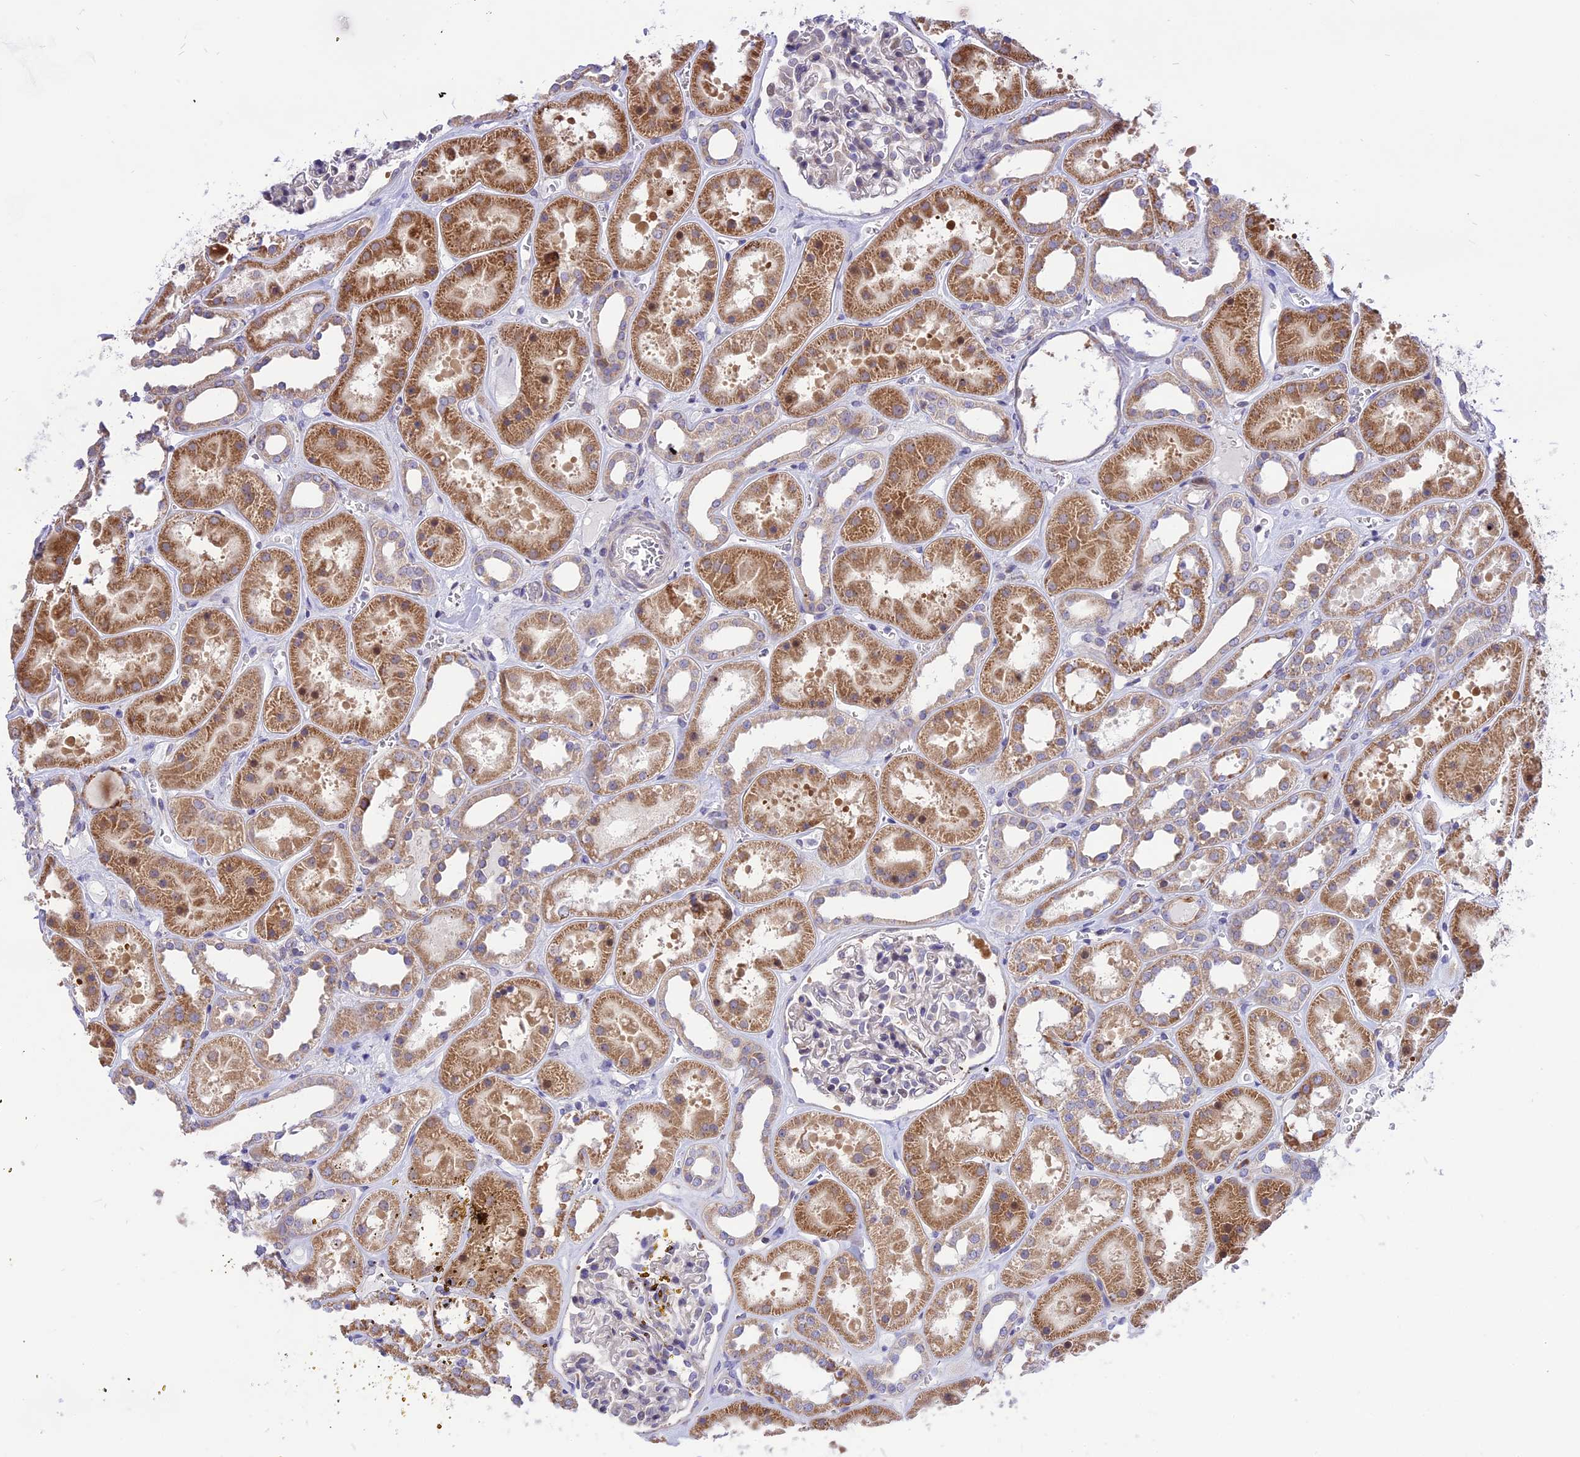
{"staining": {"intensity": "negative", "quantity": "none", "location": "none"}, "tissue": "kidney", "cell_type": "Cells in glomeruli", "image_type": "normal", "snomed": [{"axis": "morphology", "description": "Normal tissue, NOS"}, {"axis": "topography", "description": "Kidney"}], "caption": "This is an immunohistochemistry histopathology image of benign human kidney. There is no expression in cells in glomeruli.", "gene": "ARMCX6", "patient": {"sex": "female", "age": 41}}